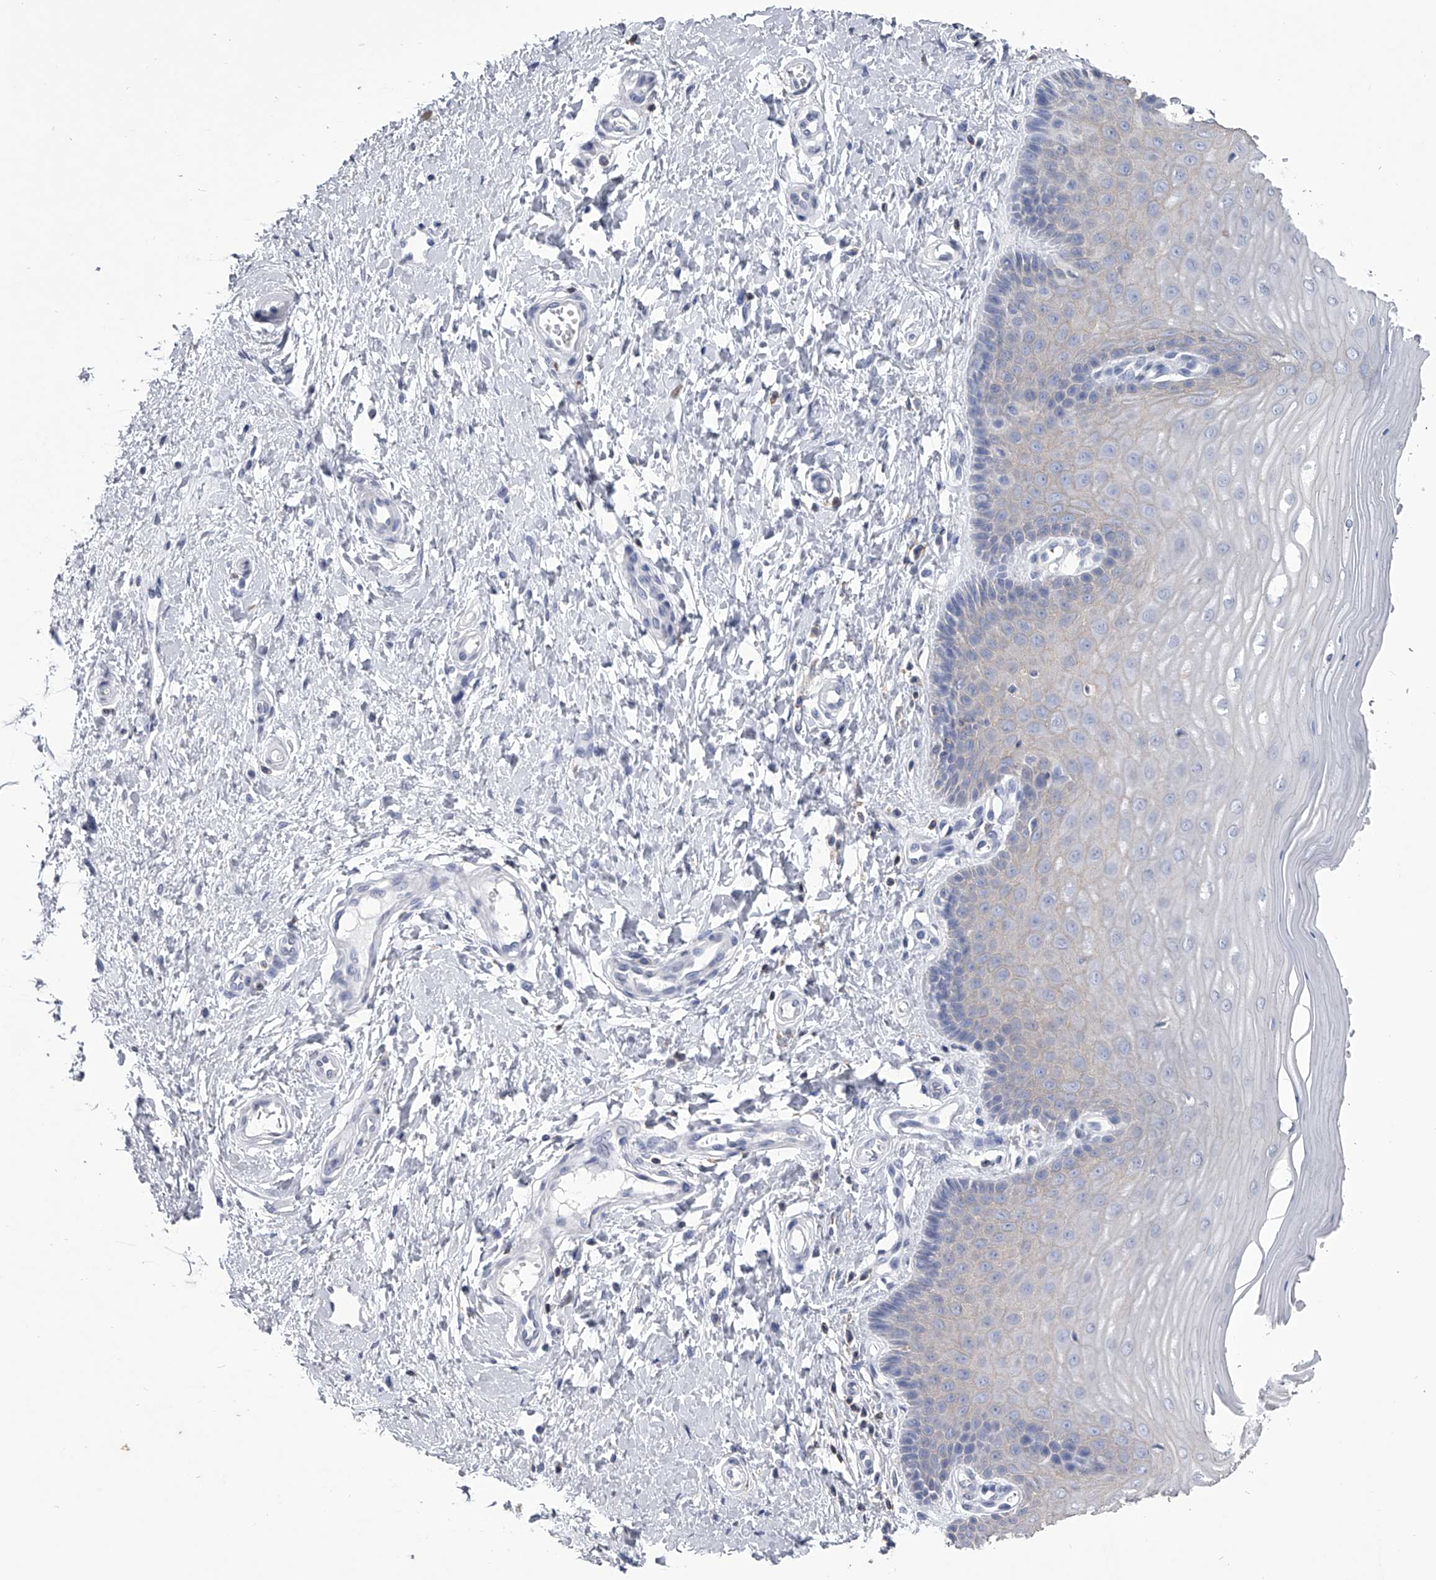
{"staining": {"intensity": "weak", "quantity": "<25%", "location": "cytoplasmic/membranous"}, "tissue": "cervix", "cell_type": "Glandular cells", "image_type": "normal", "snomed": [{"axis": "morphology", "description": "Normal tissue, NOS"}, {"axis": "topography", "description": "Cervix"}], "caption": "This is a histopathology image of immunohistochemistry staining of normal cervix, which shows no positivity in glandular cells.", "gene": "TASP1", "patient": {"sex": "female", "age": 55}}